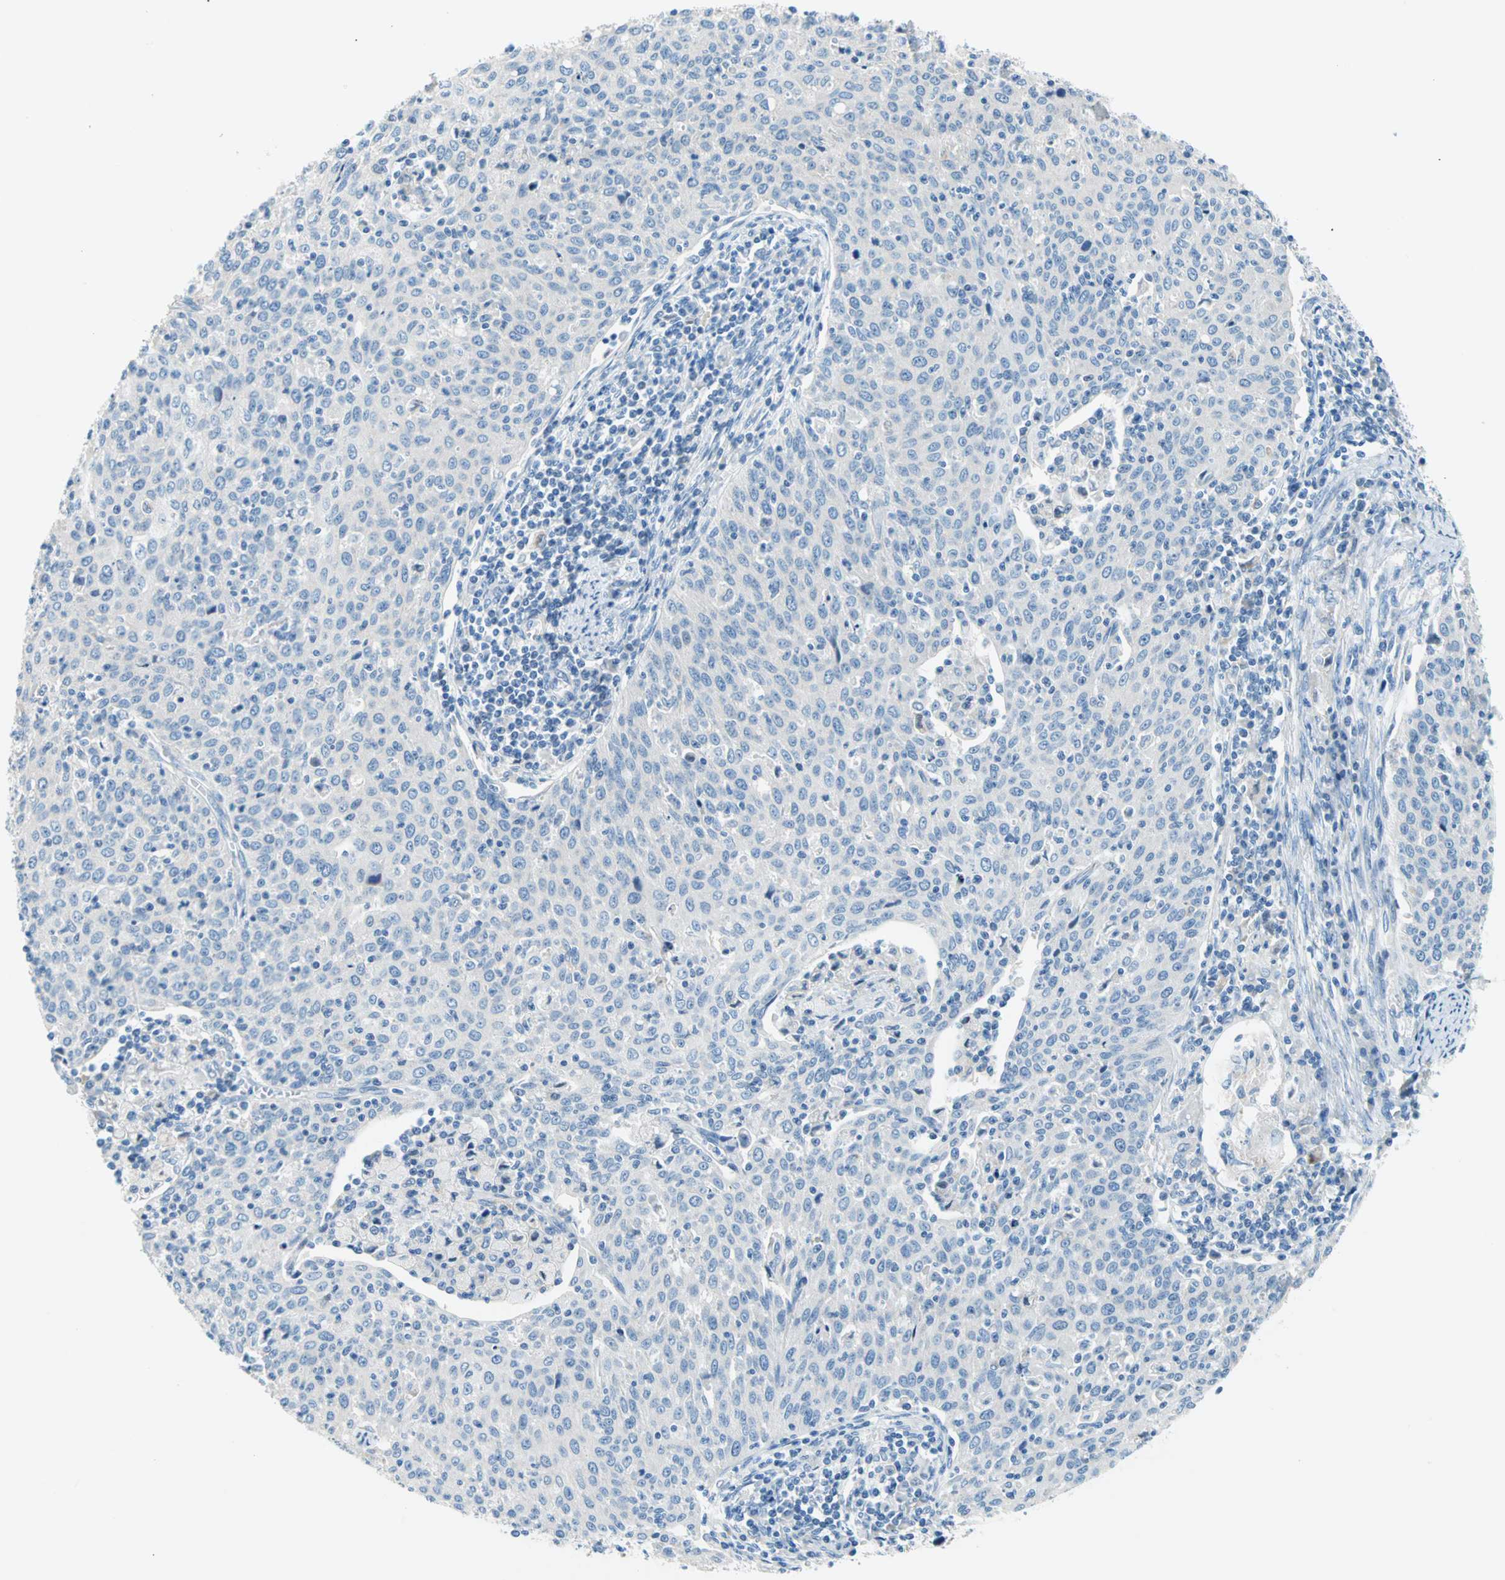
{"staining": {"intensity": "negative", "quantity": "none", "location": "none"}, "tissue": "cervical cancer", "cell_type": "Tumor cells", "image_type": "cancer", "snomed": [{"axis": "morphology", "description": "Squamous cell carcinoma, NOS"}, {"axis": "topography", "description": "Cervix"}], "caption": "Protein analysis of cervical squamous cell carcinoma reveals no significant expression in tumor cells.", "gene": "TMEM163", "patient": {"sex": "female", "age": 38}}